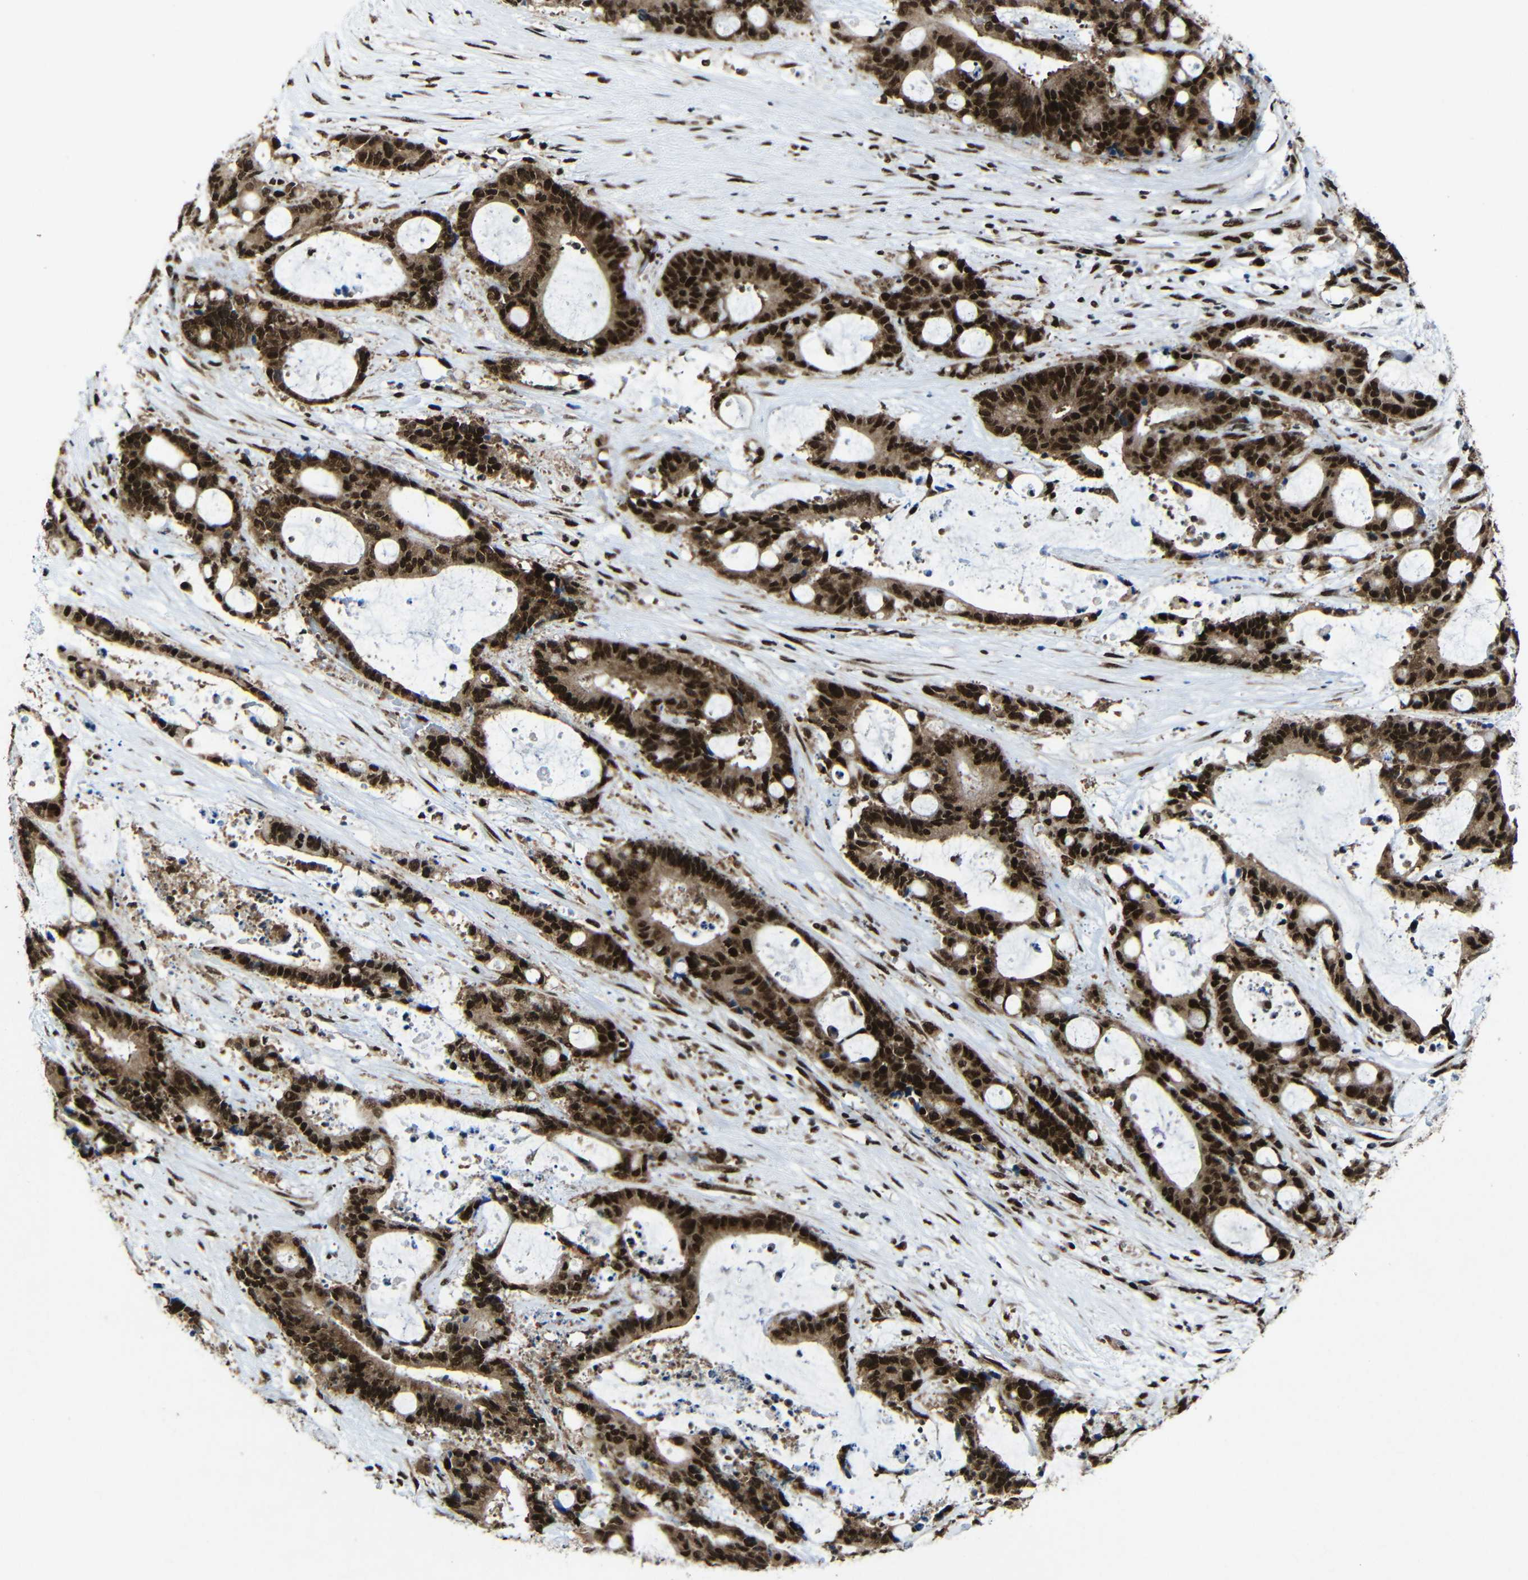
{"staining": {"intensity": "strong", "quantity": ">75%", "location": "cytoplasmic/membranous,nuclear"}, "tissue": "liver cancer", "cell_type": "Tumor cells", "image_type": "cancer", "snomed": [{"axis": "morphology", "description": "Normal tissue, NOS"}, {"axis": "morphology", "description": "Cholangiocarcinoma"}, {"axis": "topography", "description": "Liver"}, {"axis": "topography", "description": "Peripheral nerve tissue"}], "caption": "DAB (3,3'-diaminobenzidine) immunohistochemical staining of liver cancer (cholangiocarcinoma) shows strong cytoplasmic/membranous and nuclear protein positivity in about >75% of tumor cells. (Stains: DAB (3,3'-diaminobenzidine) in brown, nuclei in blue, Microscopy: brightfield microscopy at high magnification).", "gene": "PTBP1", "patient": {"sex": "female", "age": 73}}